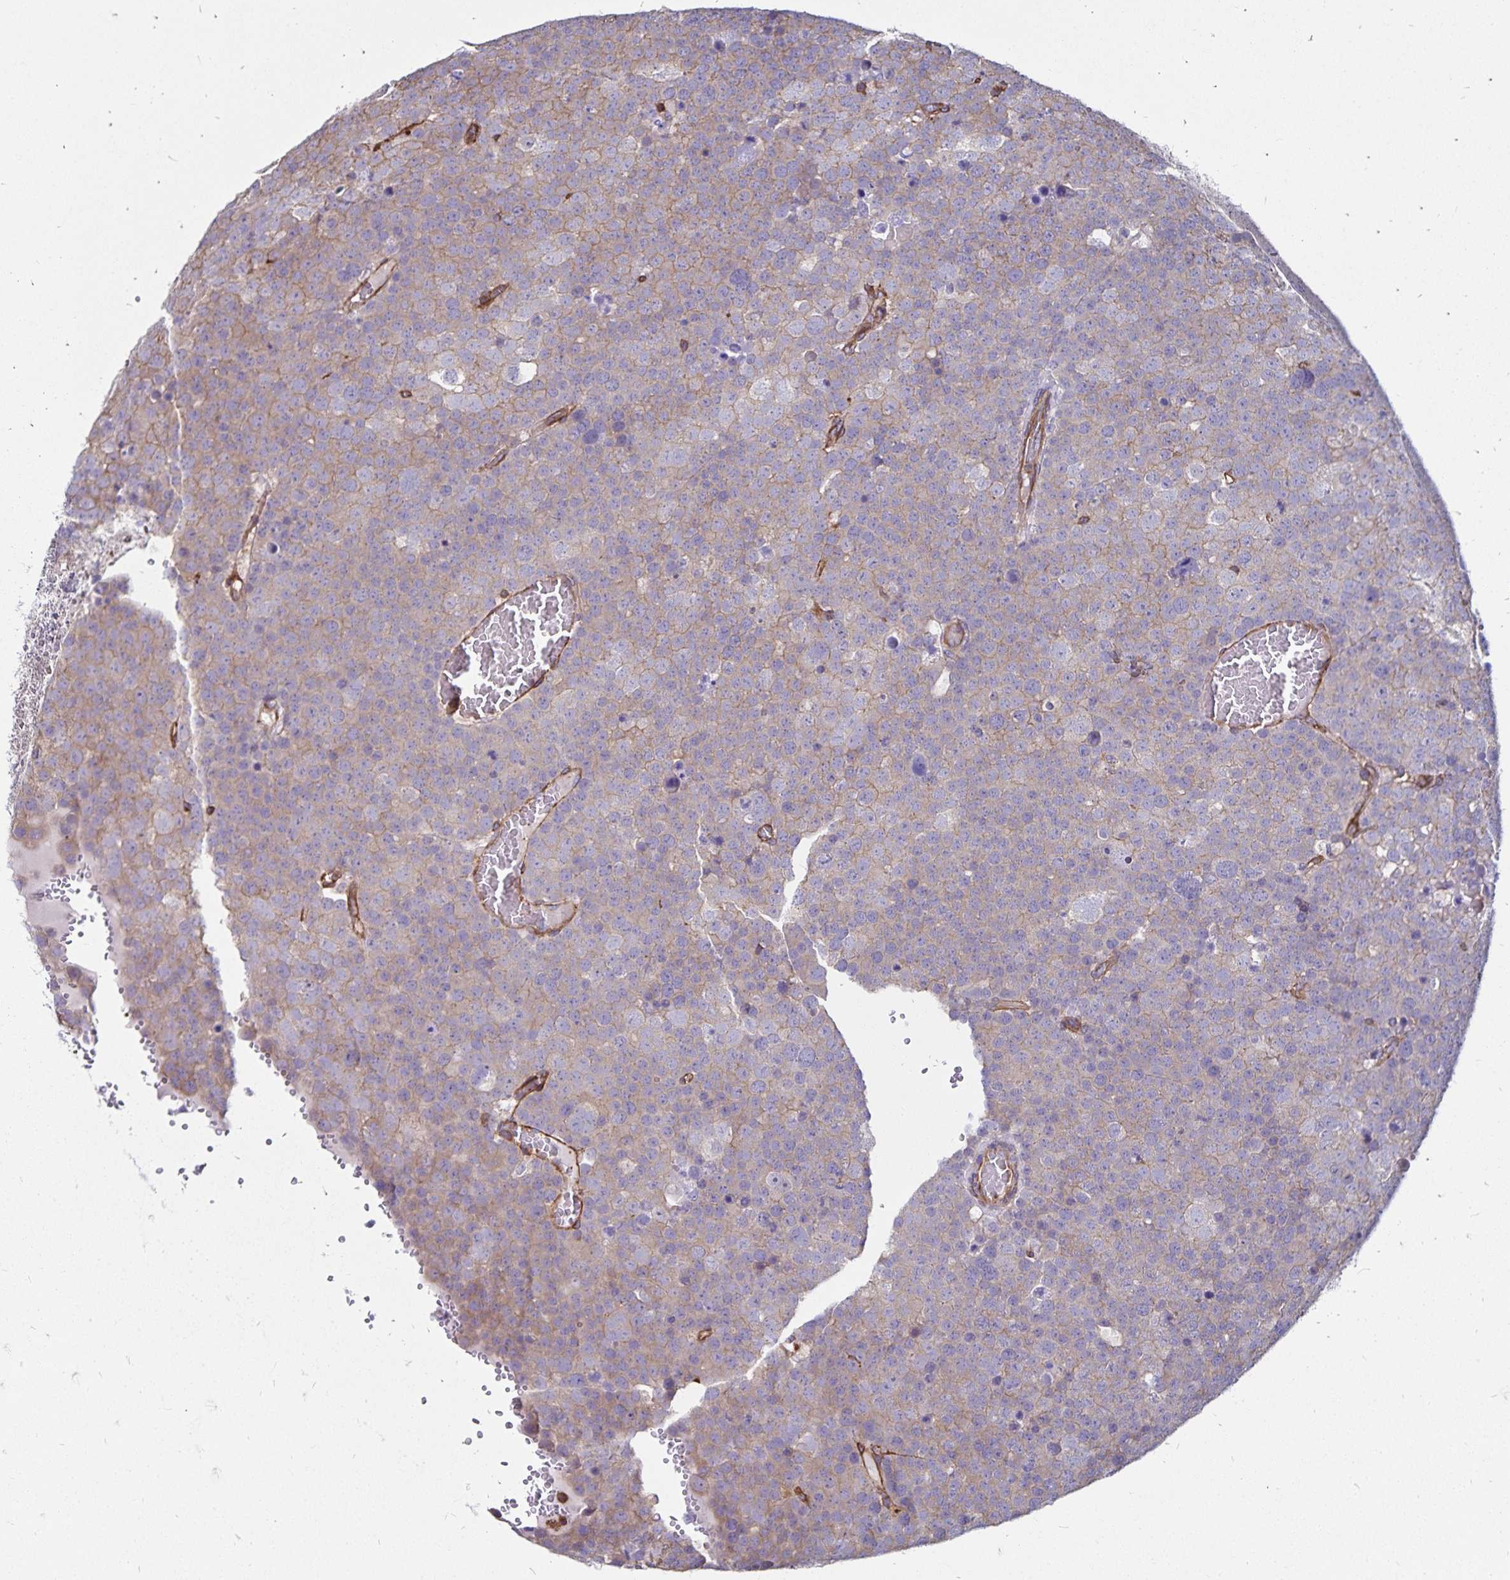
{"staining": {"intensity": "weak", "quantity": "25%-75%", "location": "cytoplasmic/membranous"}, "tissue": "testis cancer", "cell_type": "Tumor cells", "image_type": "cancer", "snomed": [{"axis": "morphology", "description": "Seminoma, NOS"}, {"axis": "topography", "description": "Testis"}], "caption": "The micrograph reveals a brown stain indicating the presence of a protein in the cytoplasmic/membranous of tumor cells in testis cancer (seminoma). (brown staining indicates protein expression, while blue staining denotes nuclei).", "gene": "RPRML", "patient": {"sex": "male", "age": 71}}